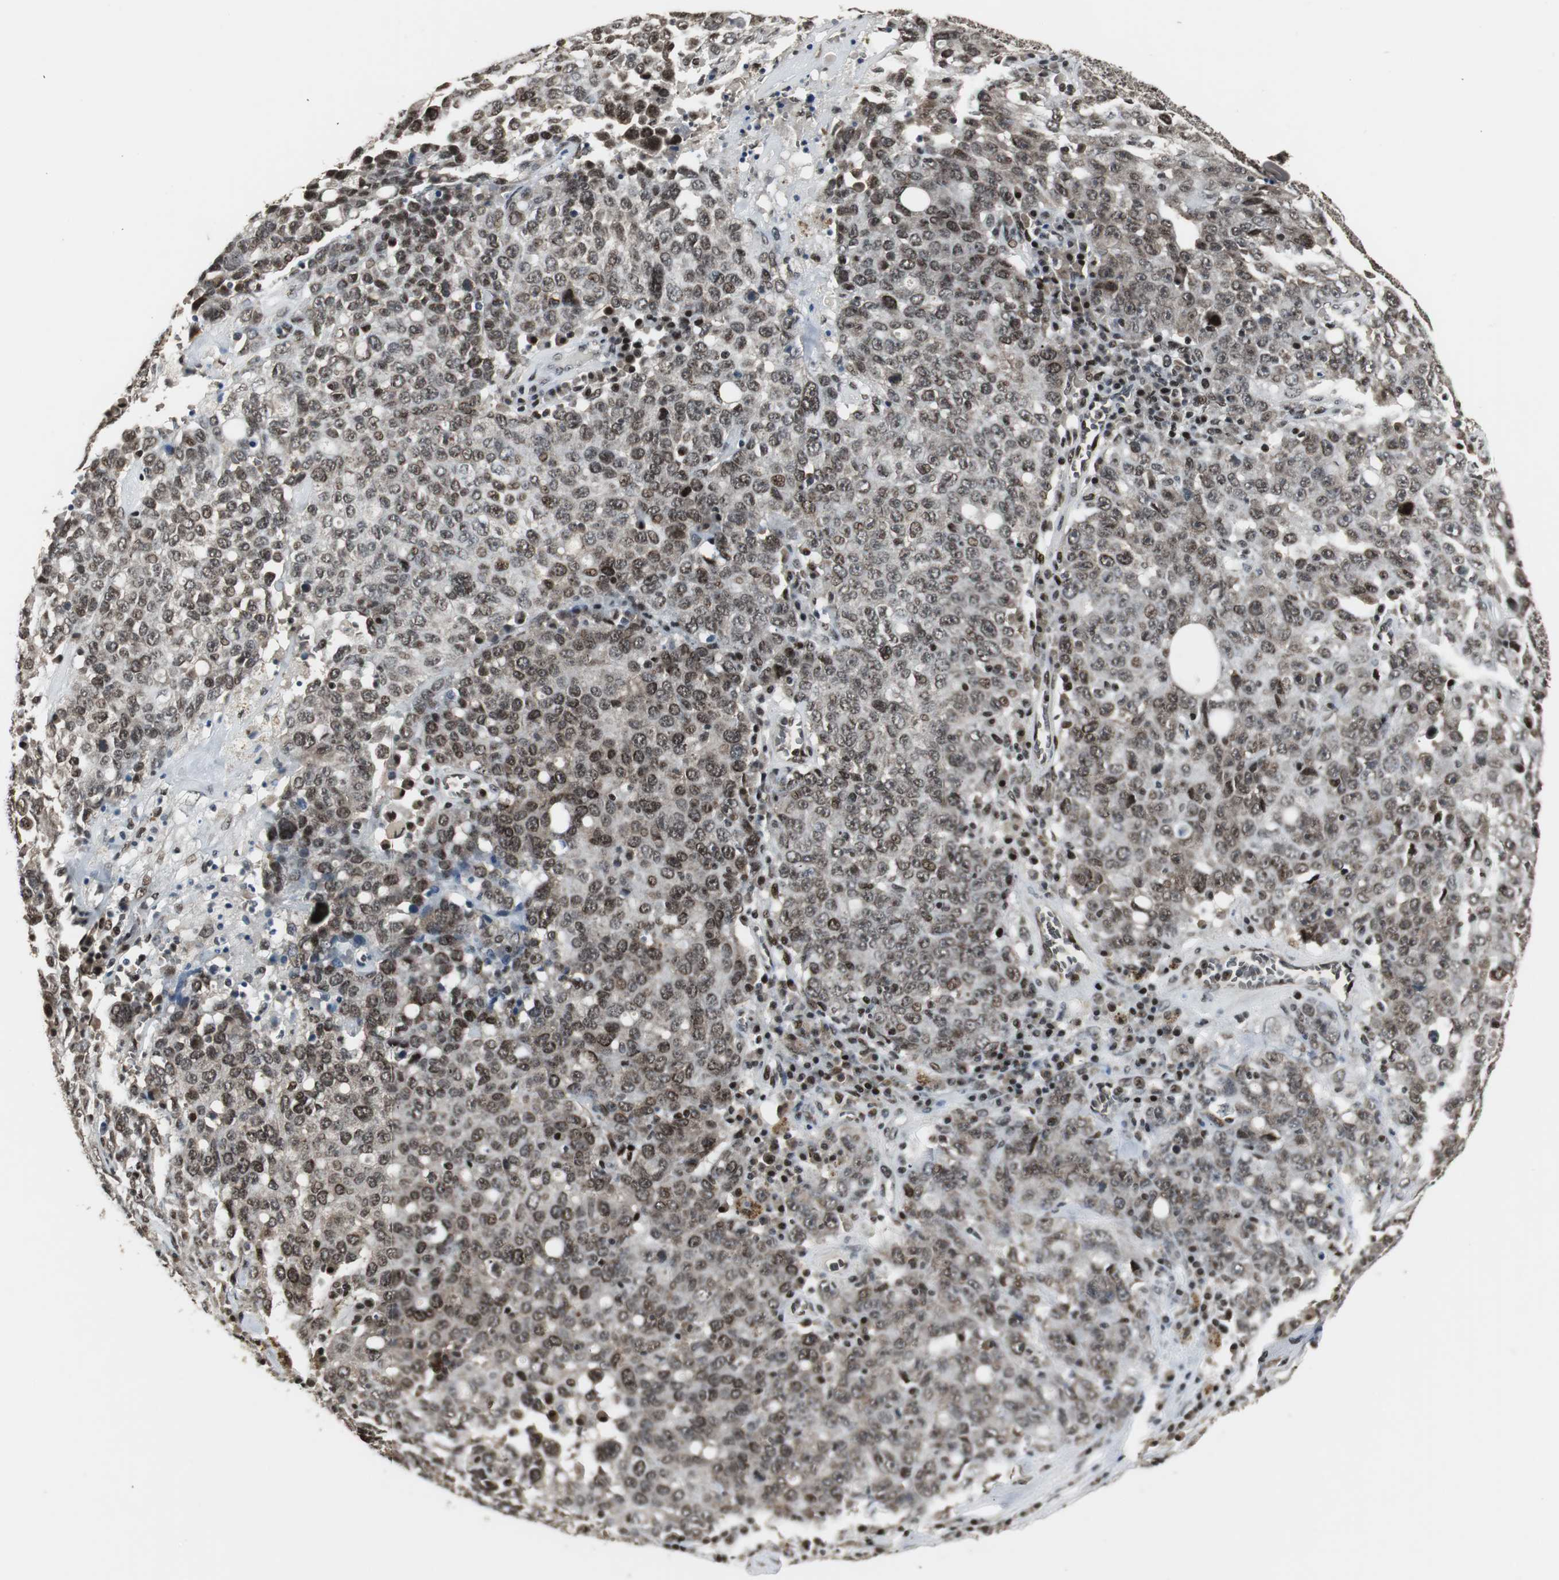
{"staining": {"intensity": "moderate", "quantity": ">75%", "location": "cytoplasmic/membranous,nuclear"}, "tissue": "ovarian cancer", "cell_type": "Tumor cells", "image_type": "cancer", "snomed": [{"axis": "morphology", "description": "Carcinoma, endometroid"}, {"axis": "topography", "description": "Ovary"}], "caption": "Immunohistochemical staining of human ovarian cancer displays medium levels of moderate cytoplasmic/membranous and nuclear positivity in approximately >75% of tumor cells. Using DAB (3,3'-diaminobenzidine) (brown) and hematoxylin (blue) stains, captured at high magnification using brightfield microscopy.", "gene": "TAF5", "patient": {"sex": "female", "age": 62}}